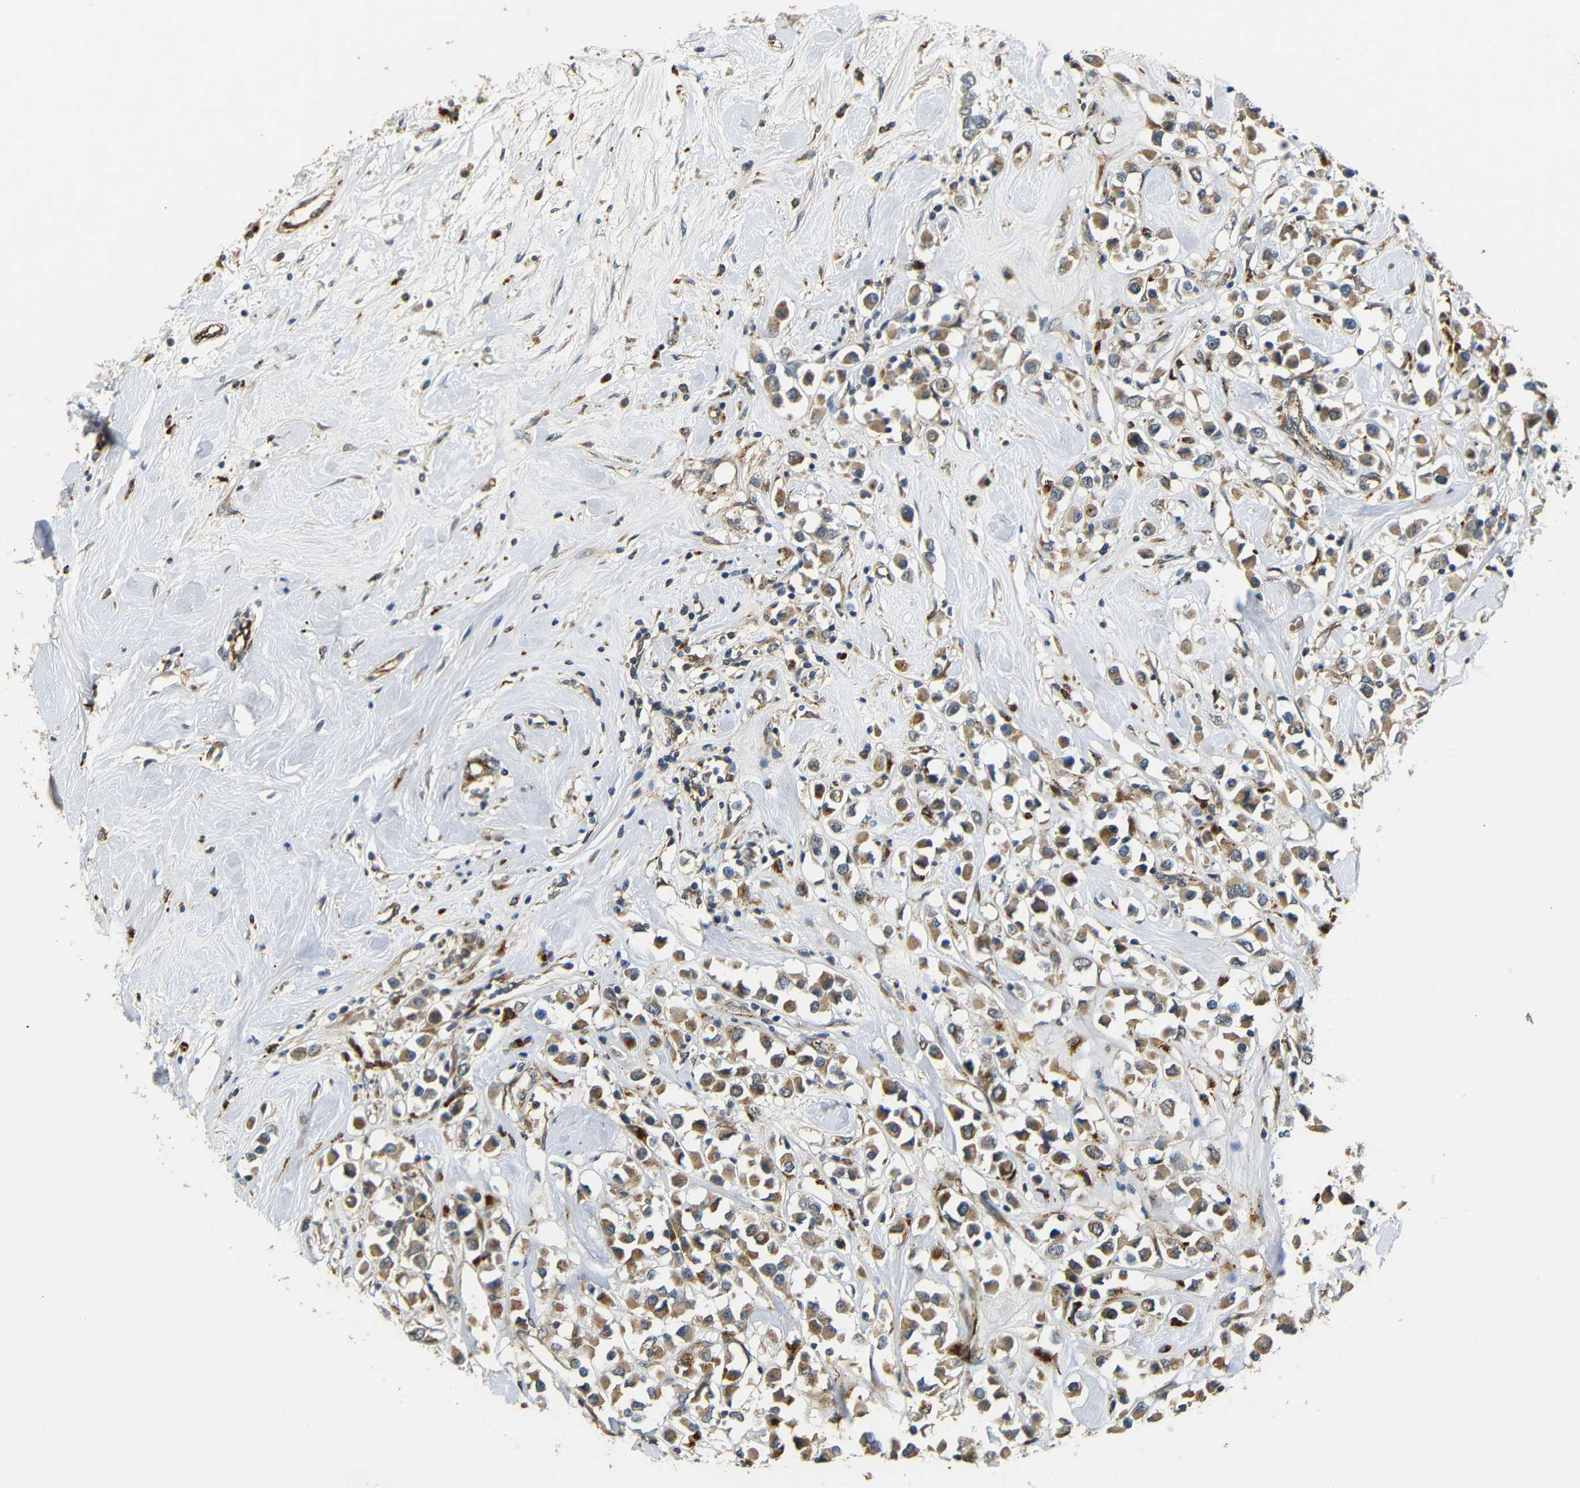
{"staining": {"intensity": "moderate", "quantity": ">75%", "location": "cytoplasmic/membranous"}, "tissue": "breast cancer", "cell_type": "Tumor cells", "image_type": "cancer", "snomed": [{"axis": "morphology", "description": "Duct carcinoma"}, {"axis": "topography", "description": "Breast"}], "caption": "The histopathology image reveals immunohistochemical staining of breast cancer. There is moderate cytoplasmic/membranous positivity is seen in approximately >75% of tumor cells.", "gene": "ATP7A", "patient": {"sex": "female", "age": 61}}